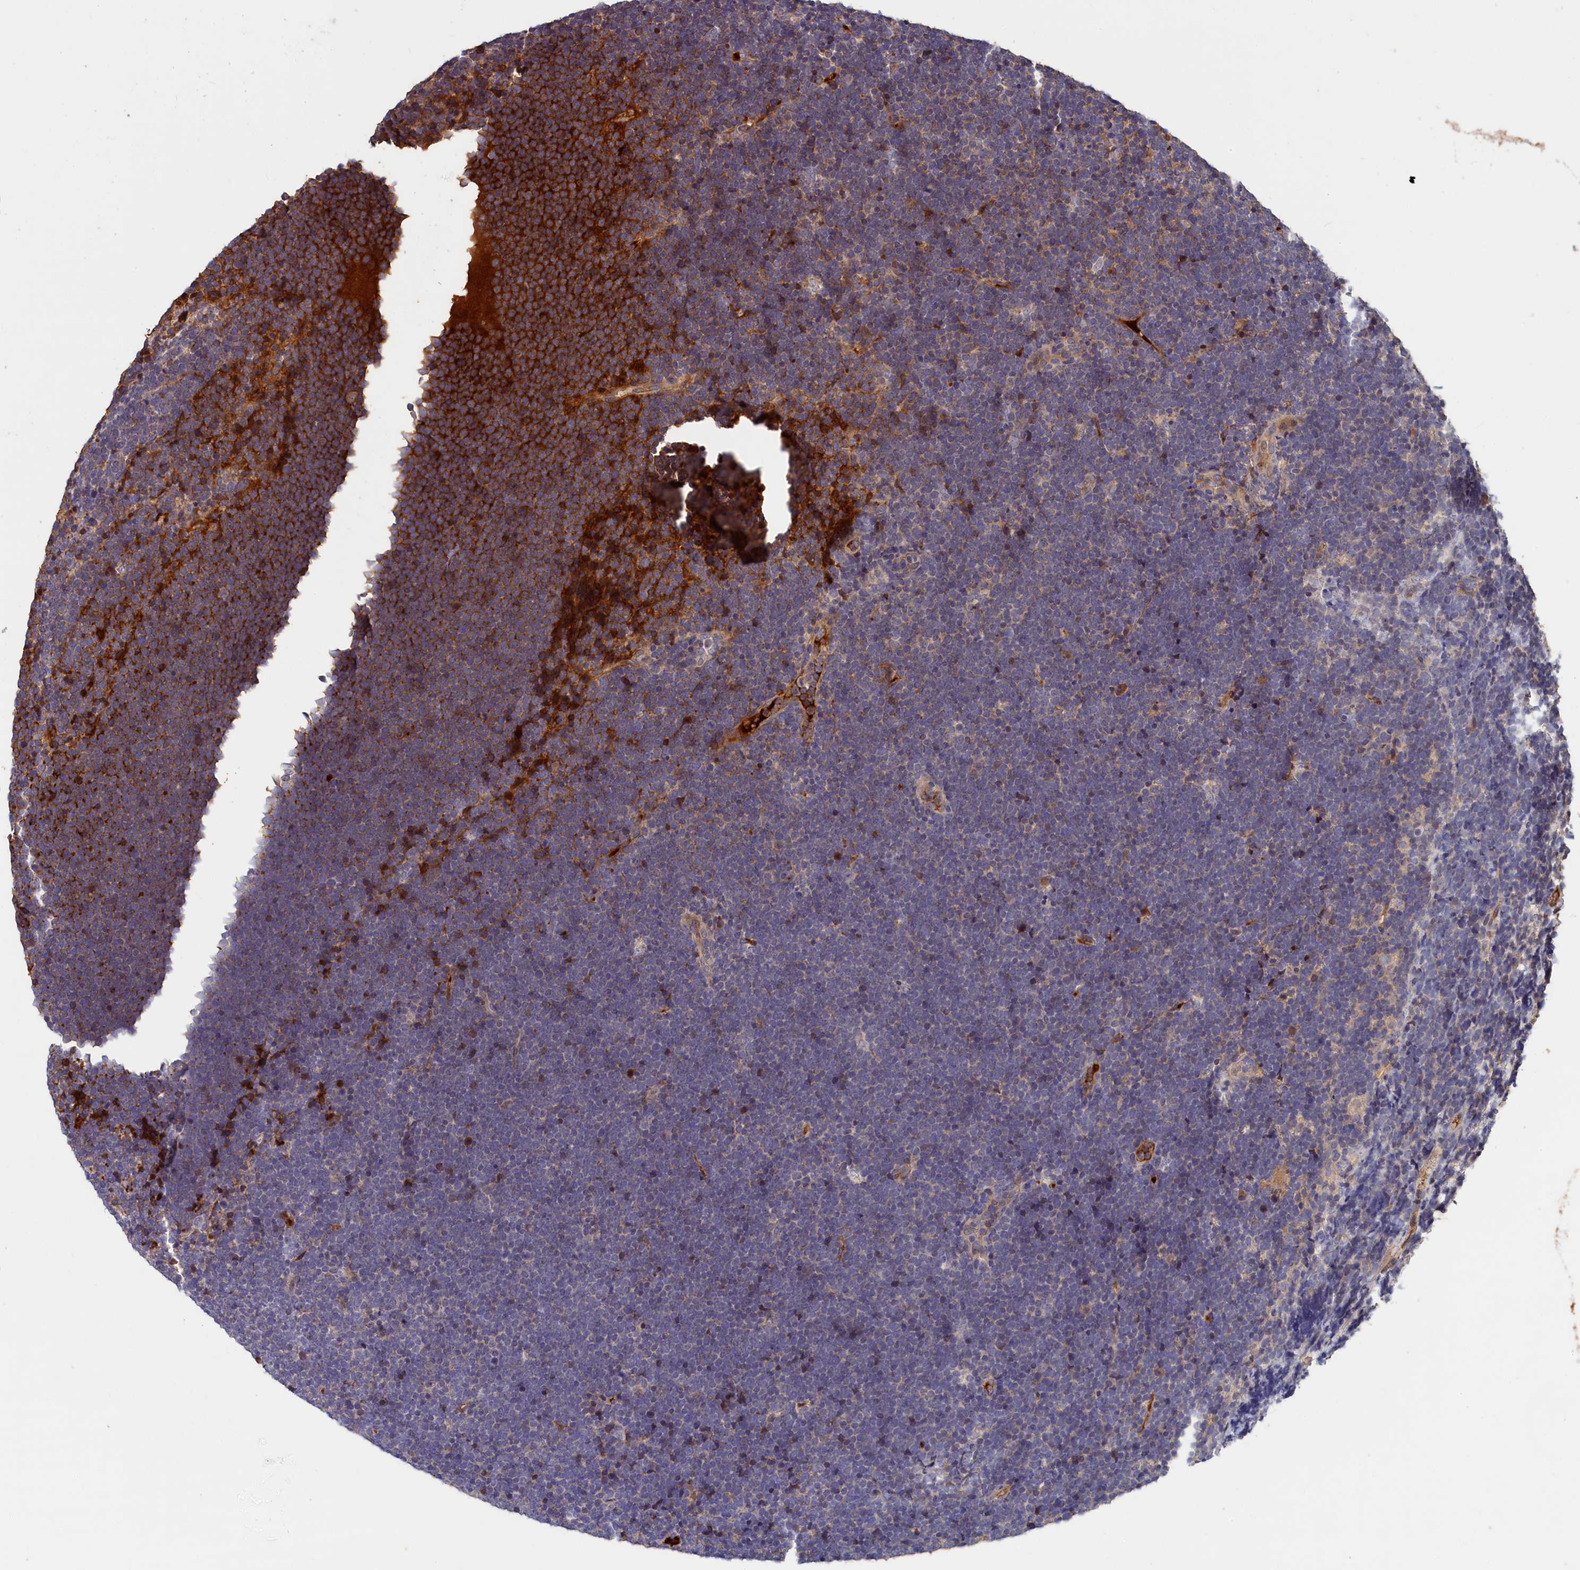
{"staining": {"intensity": "strong", "quantity": "<25%", "location": "cytoplasmic/membranous"}, "tissue": "lymphoma", "cell_type": "Tumor cells", "image_type": "cancer", "snomed": [{"axis": "morphology", "description": "Malignant lymphoma, non-Hodgkin's type, High grade"}, {"axis": "topography", "description": "Lymph node"}], "caption": "There is medium levels of strong cytoplasmic/membranous staining in tumor cells of lymphoma, as demonstrated by immunohistochemical staining (brown color).", "gene": "ITIH1", "patient": {"sex": "male", "age": 13}}